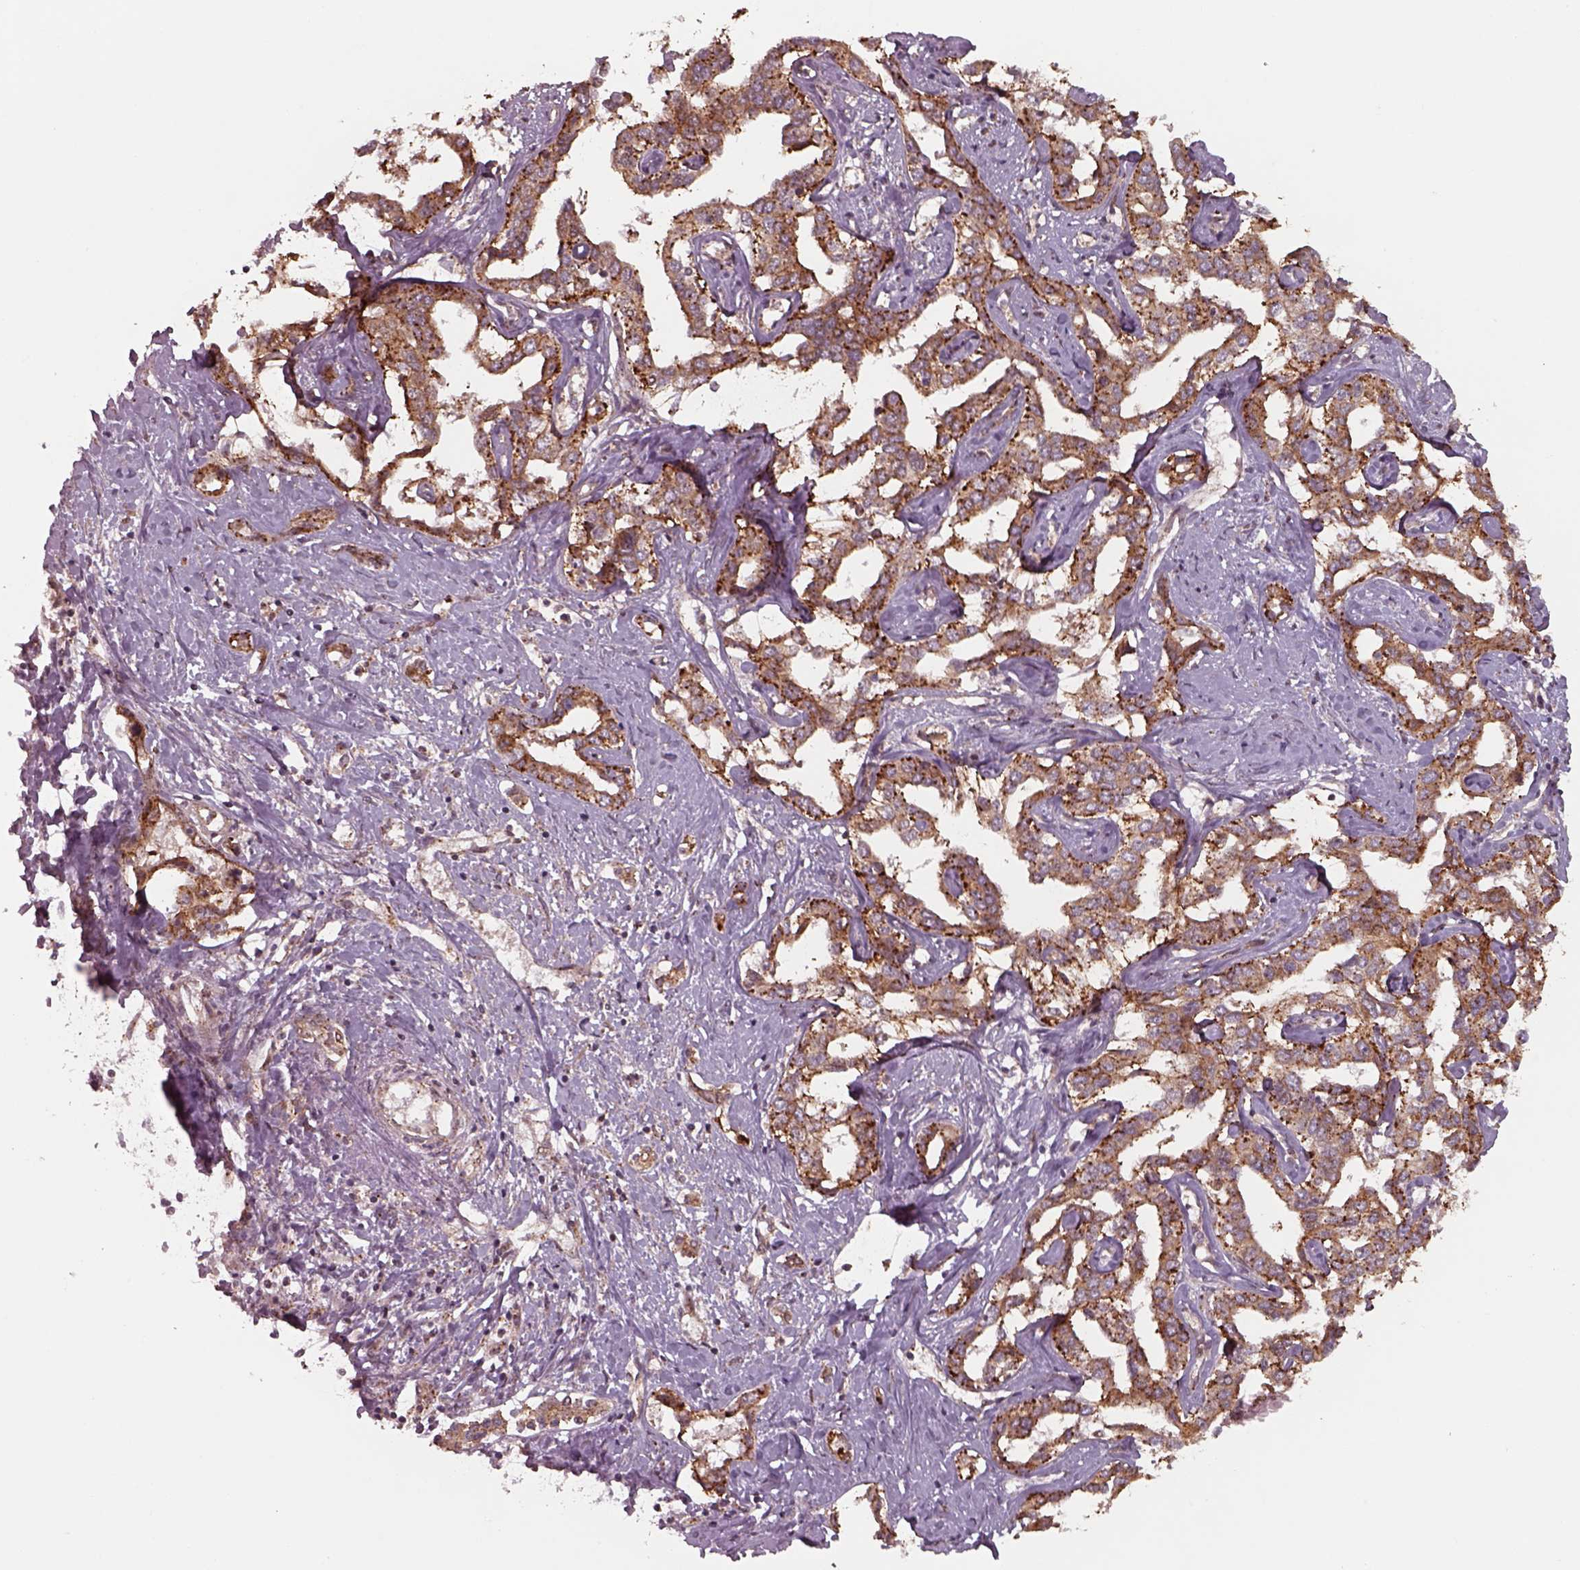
{"staining": {"intensity": "strong", "quantity": ">75%", "location": "cytoplasmic/membranous"}, "tissue": "liver cancer", "cell_type": "Tumor cells", "image_type": "cancer", "snomed": [{"axis": "morphology", "description": "Cholangiocarcinoma"}, {"axis": "topography", "description": "Liver"}], "caption": "Protein analysis of cholangiocarcinoma (liver) tissue shows strong cytoplasmic/membranous expression in approximately >75% of tumor cells.", "gene": "CHMP3", "patient": {"sex": "male", "age": 59}}